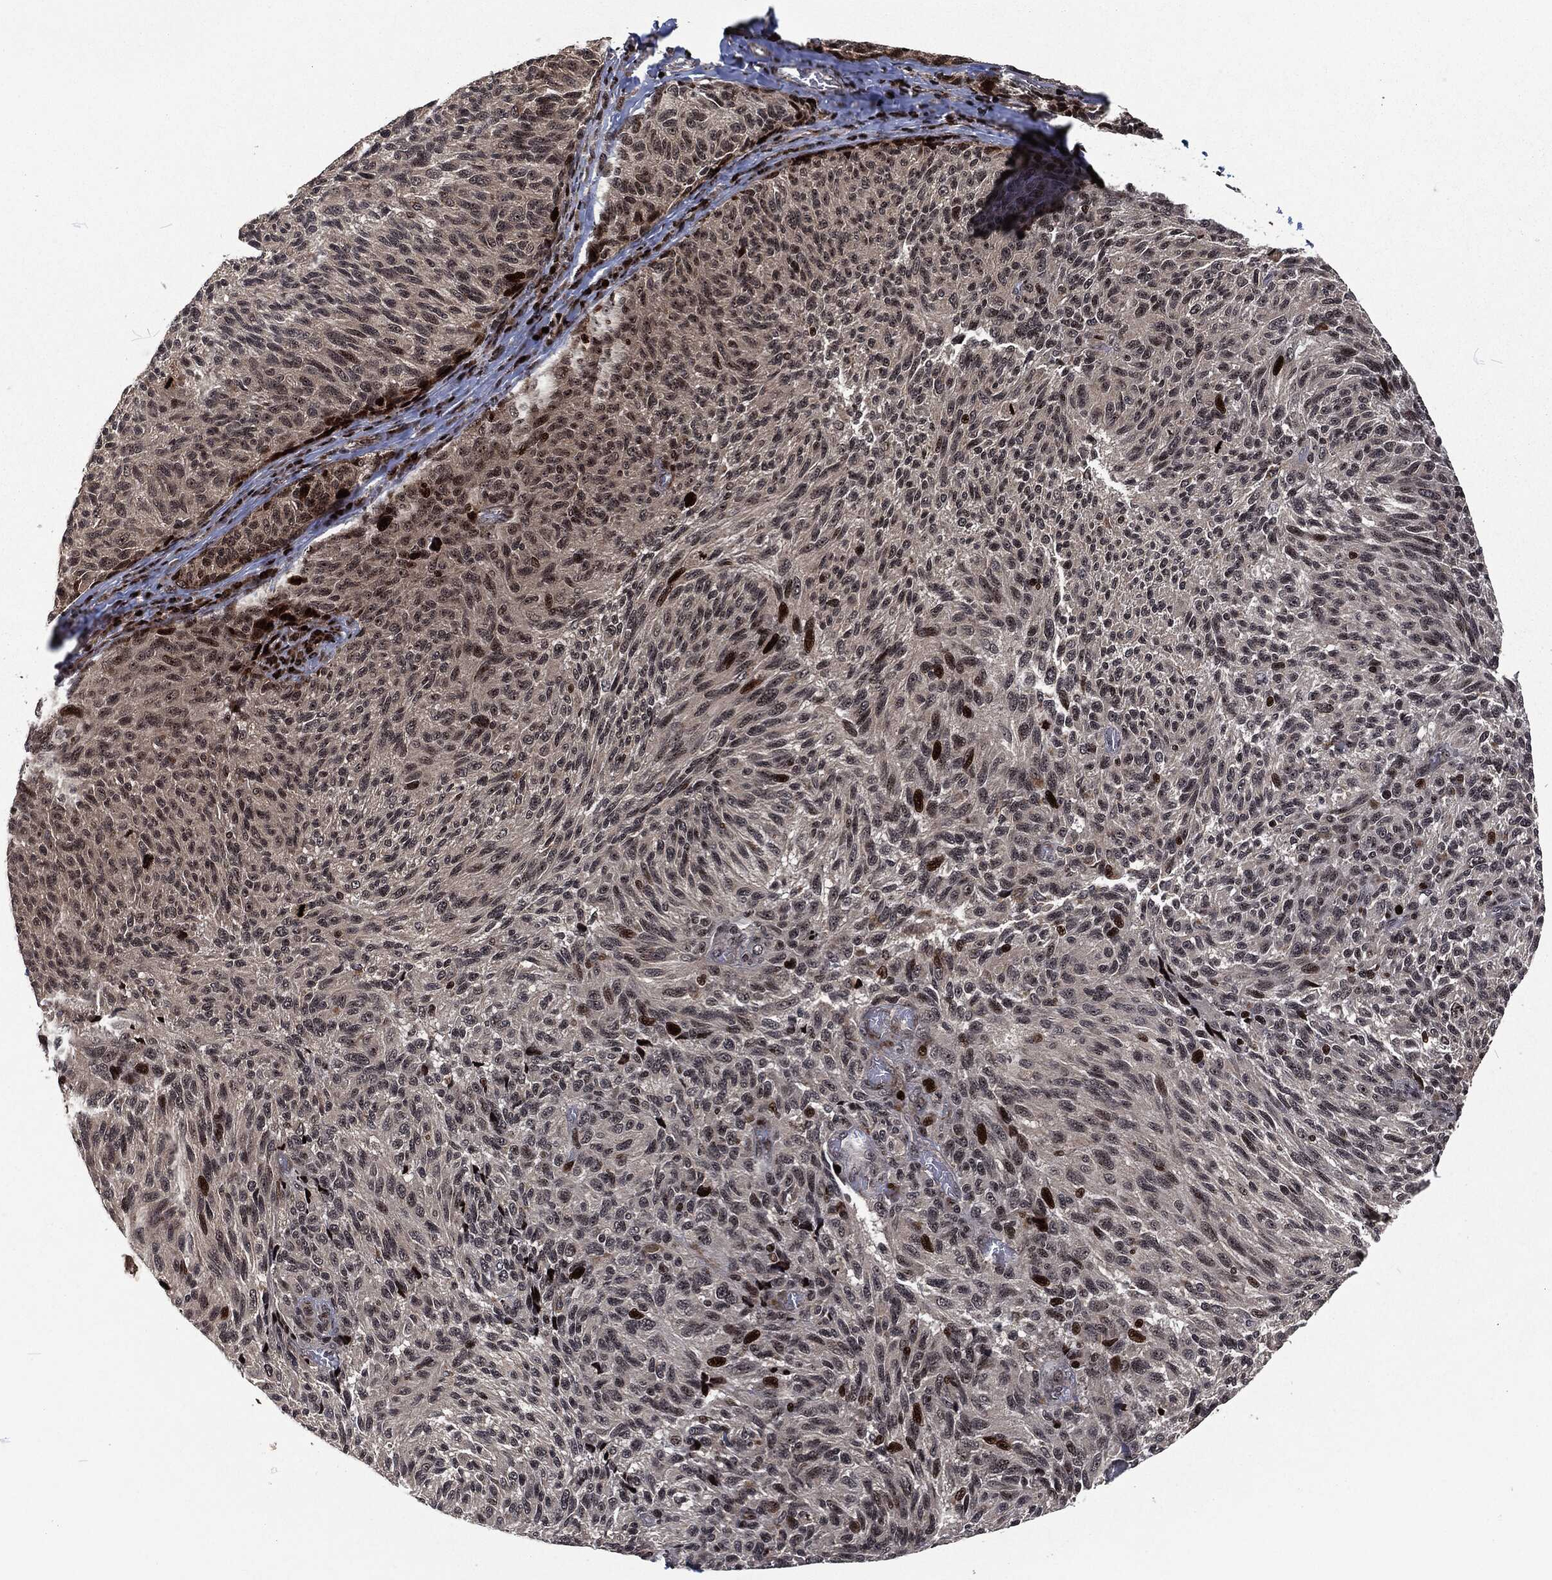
{"staining": {"intensity": "strong", "quantity": "<25%", "location": "nuclear"}, "tissue": "melanoma", "cell_type": "Tumor cells", "image_type": "cancer", "snomed": [{"axis": "morphology", "description": "Malignant melanoma, NOS"}, {"axis": "topography", "description": "Skin"}], "caption": "The micrograph exhibits staining of malignant melanoma, revealing strong nuclear protein positivity (brown color) within tumor cells.", "gene": "EGFR", "patient": {"sex": "female", "age": 73}}